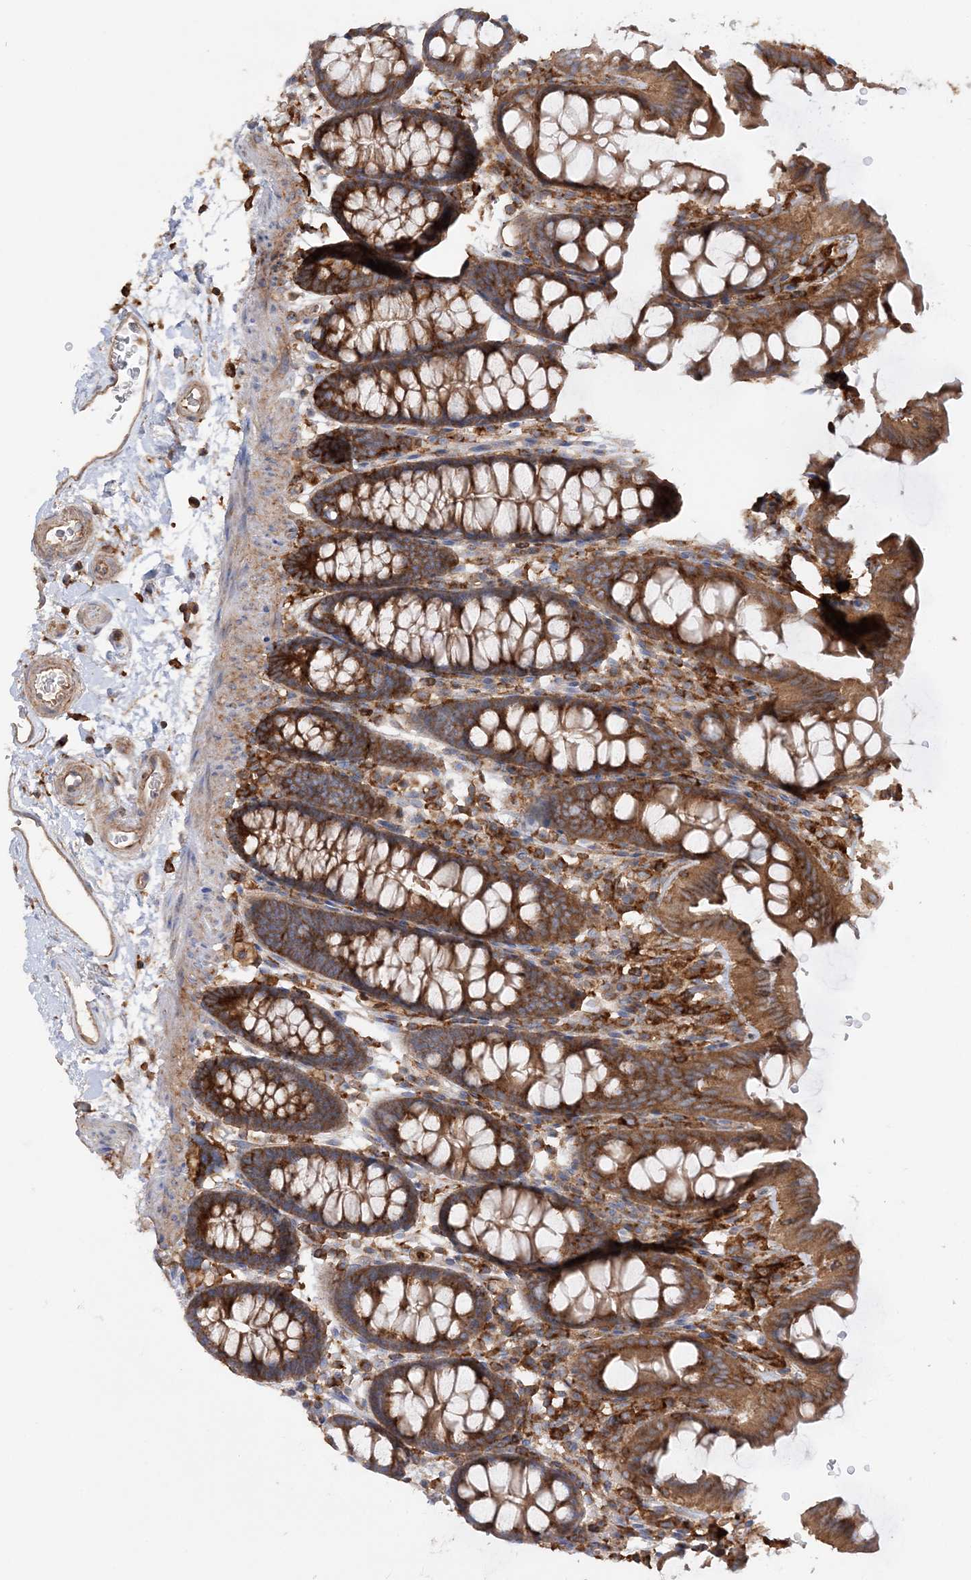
{"staining": {"intensity": "moderate", "quantity": ">75%", "location": "cytoplasmic/membranous"}, "tissue": "colon", "cell_type": "Endothelial cells", "image_type": "normal", "snomed": [{"axis": "morphology", "description": "Normal tissue, NOS"}, {"axis": "topography", "description": "Colon"}], "caption": "Moderate cytoplasmic/membranous expression is identified in approximately >75% of endothelial cells in normal colon. (brown staining indicates protein expression, while blue staining denotes nuclei).", "gene": "TBC1D5", "patient": {"sex": "male", "age": 75}}